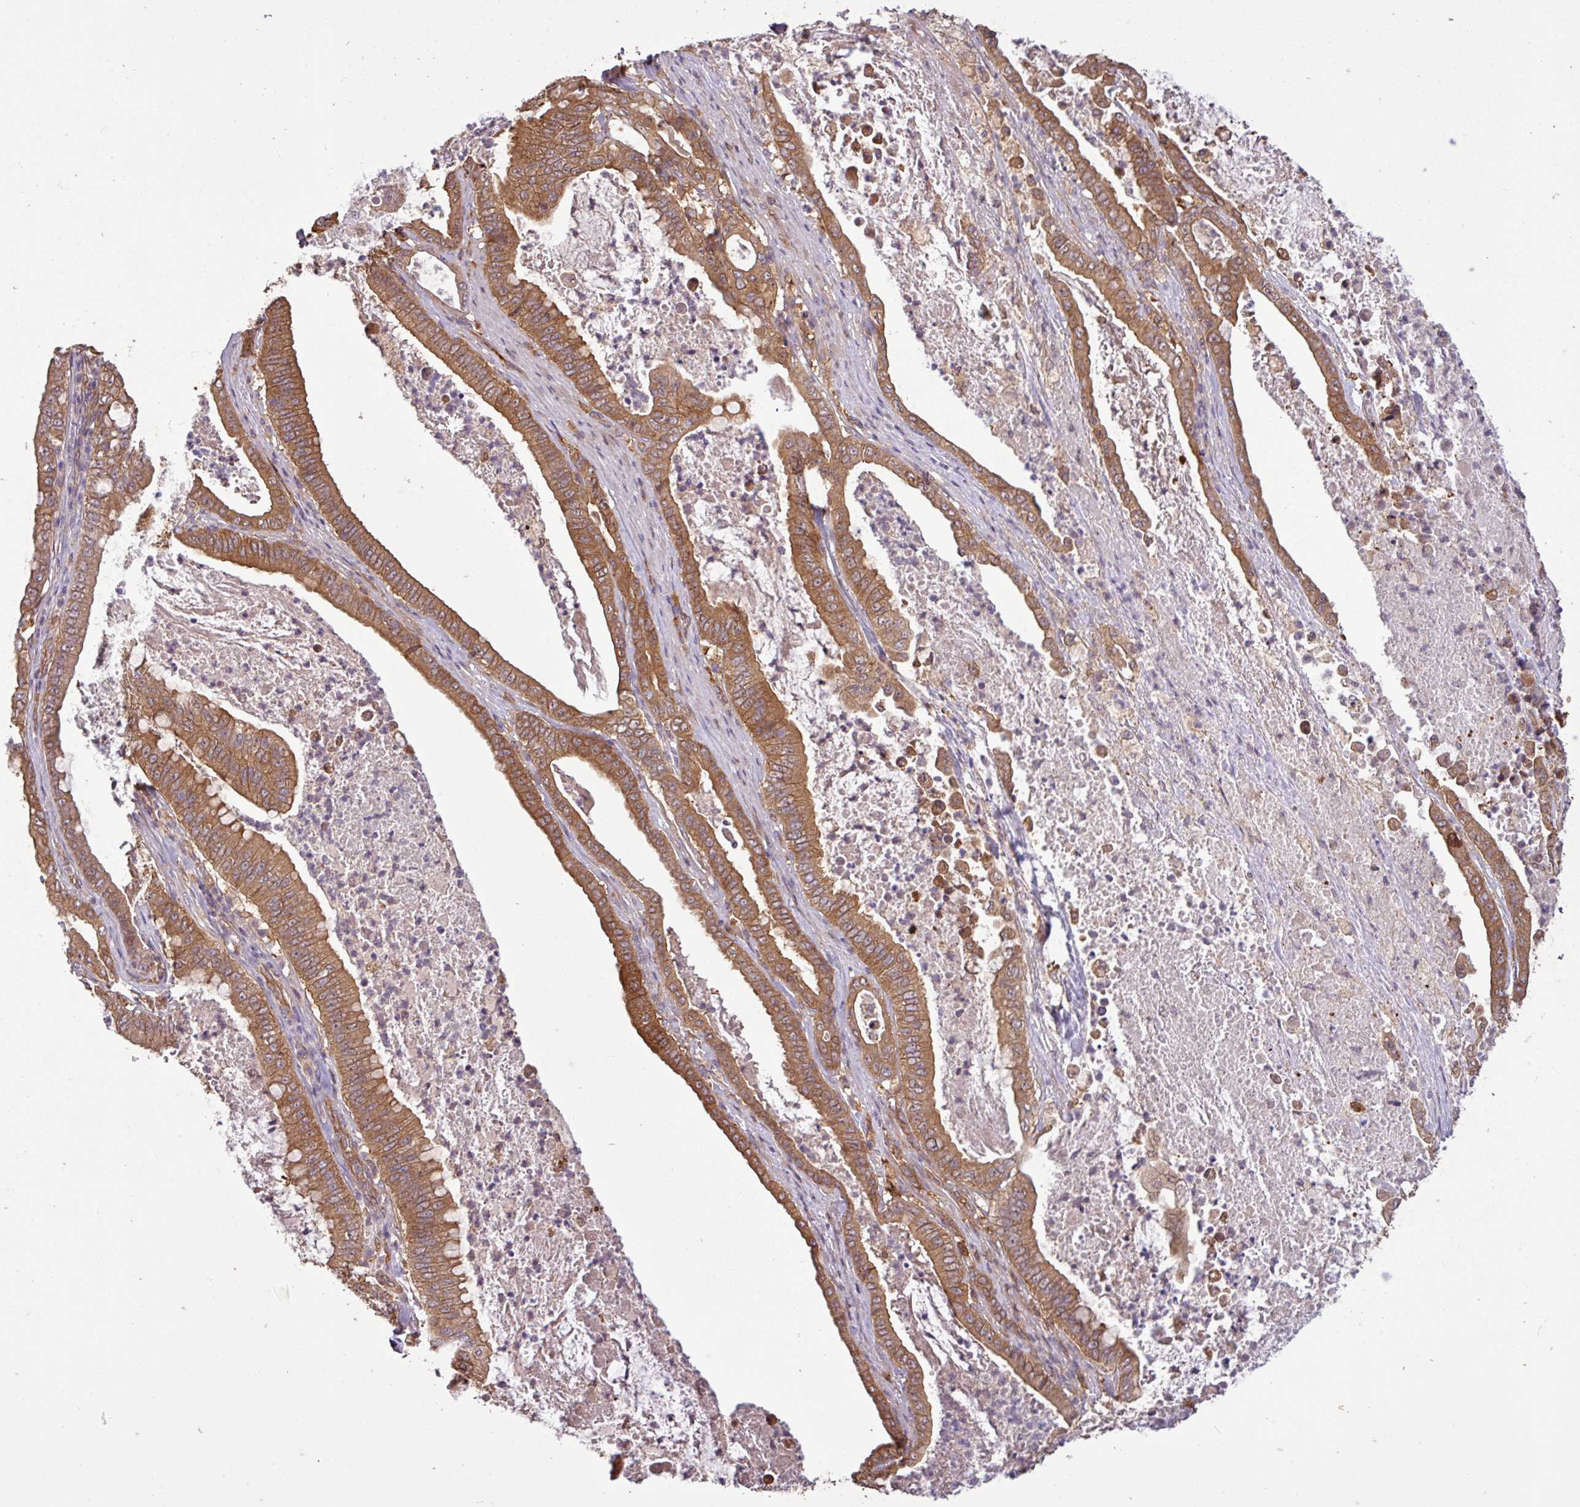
{"staining": {"intensity": "moderate", "quantity": ">75%", "location": "cytoplasmic/membranous"}, "tissue": "pancreatic cancer", "cell_type": "Tumor cells", "image_type": "cancer", "snomed": [{"axis": "morphology", "description": "Adenocarcinoma, NOS"}, {"axis": "topography", "description": "Pancreas"}], "caption": "This photomicrograph shows pancreatic cancer (adenocarcinoma) stained with IHC to label a protein in brown. The cytoplasmic/membranous of tumor cells show moderate positivity for the protein. Nuclei are counter-stained blue.", "gene": "SIRPB2", "patient": {"sex": "male", "age": 71}}